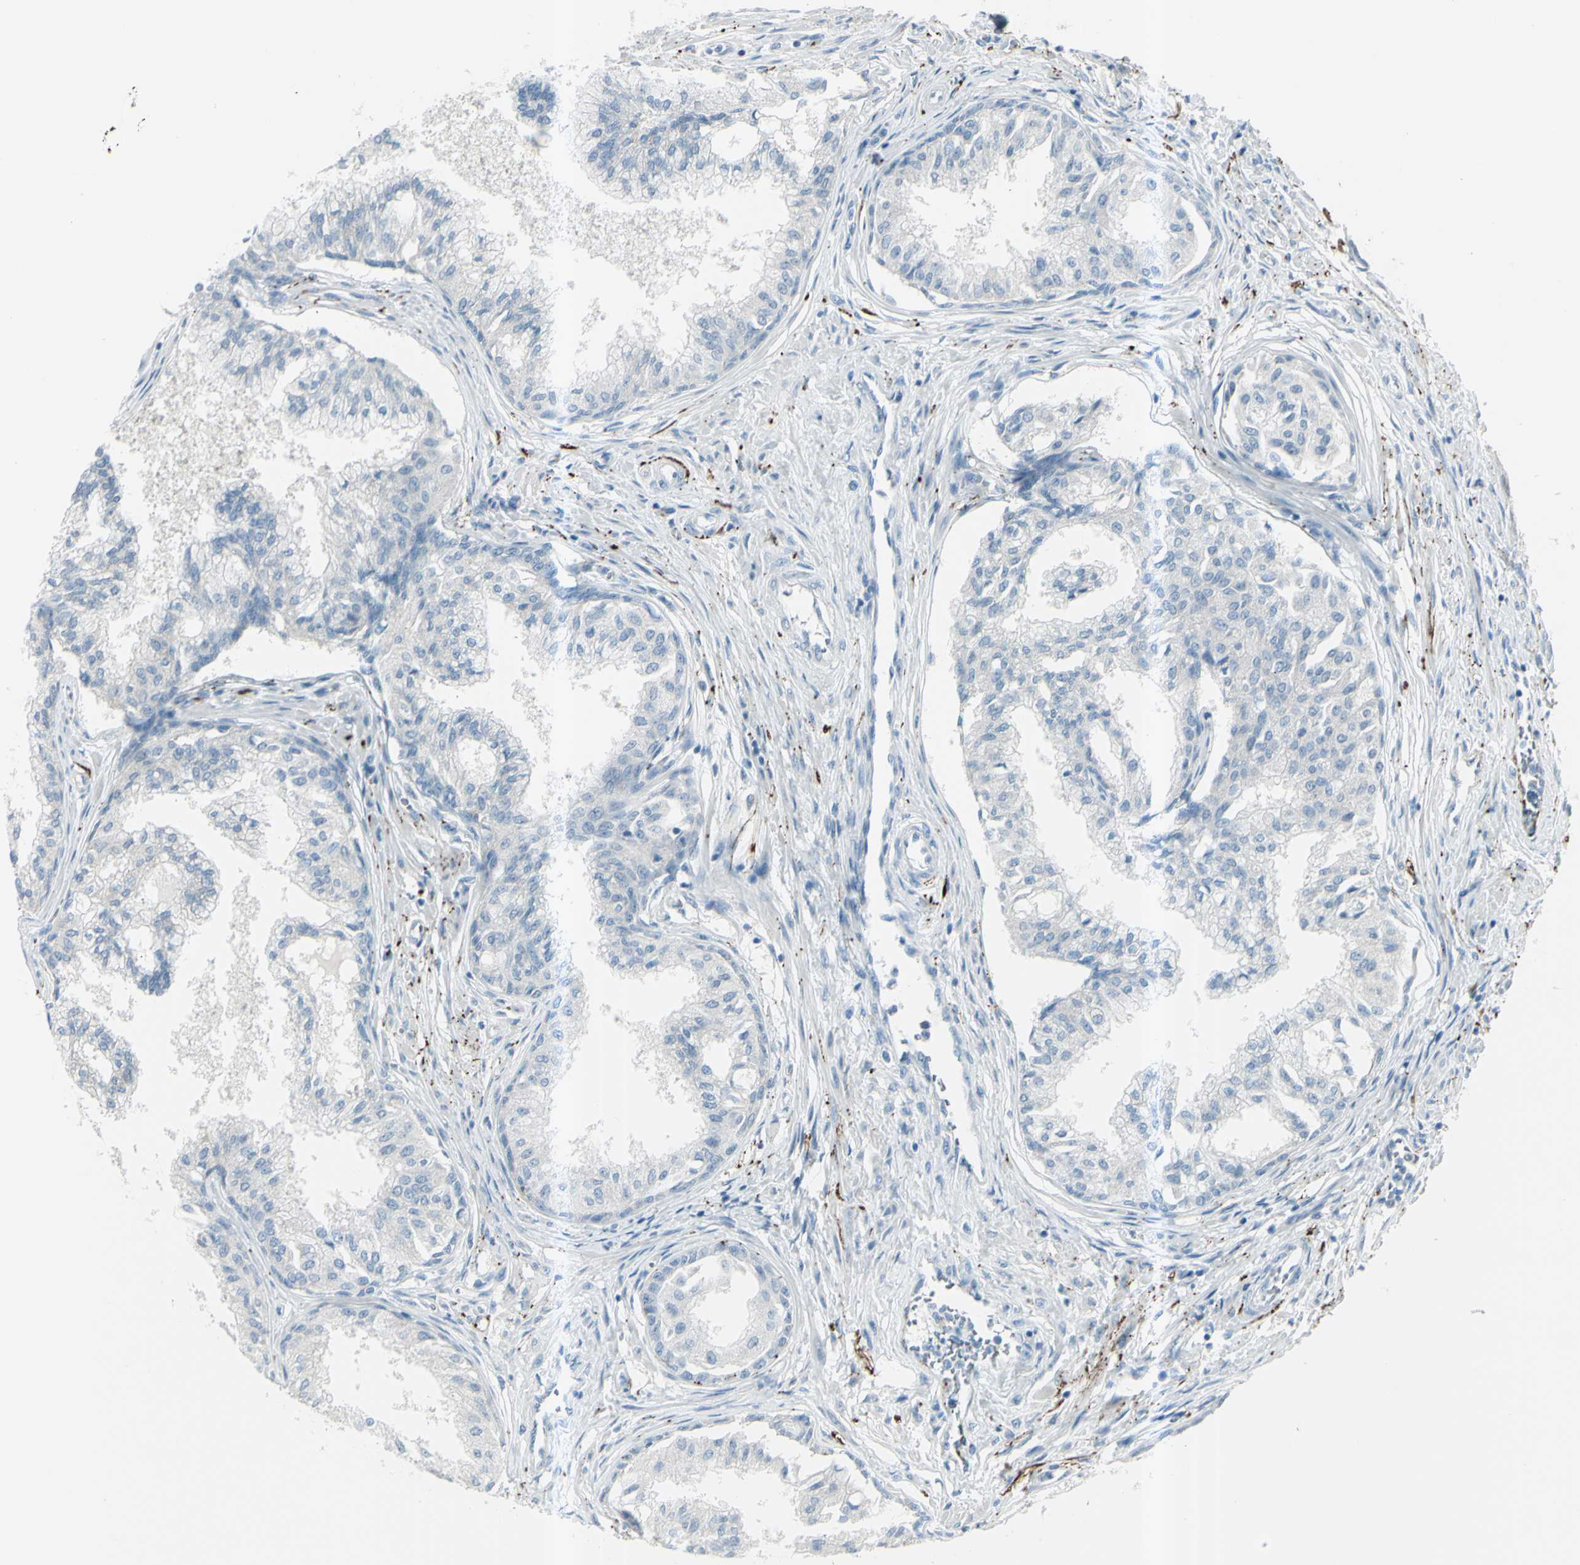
{"staining": {"intensity": "negative", "quantity": "none", "location": "none"}, "tissue": "prostate", "cell_type": "Glandular cells", "image_type": "normal", "snomed": [{"axis": "morphology", "description": "Normal tissue, NOS"}, {"axis": "topography", "description": "Prostate"}, {"axis": "topography", "description": "Seminal veicle"}], "caption": "Immunohistochemistry photomicrograph of unremarkable prostate: prostate stained with DAB (3,3'-diaminobenzidine) shows no significant protein positivity in glandular cells. Nuclei are stained in blue.", "gene": "GPR34", "patient": {"sex": "male", "age": 60}}